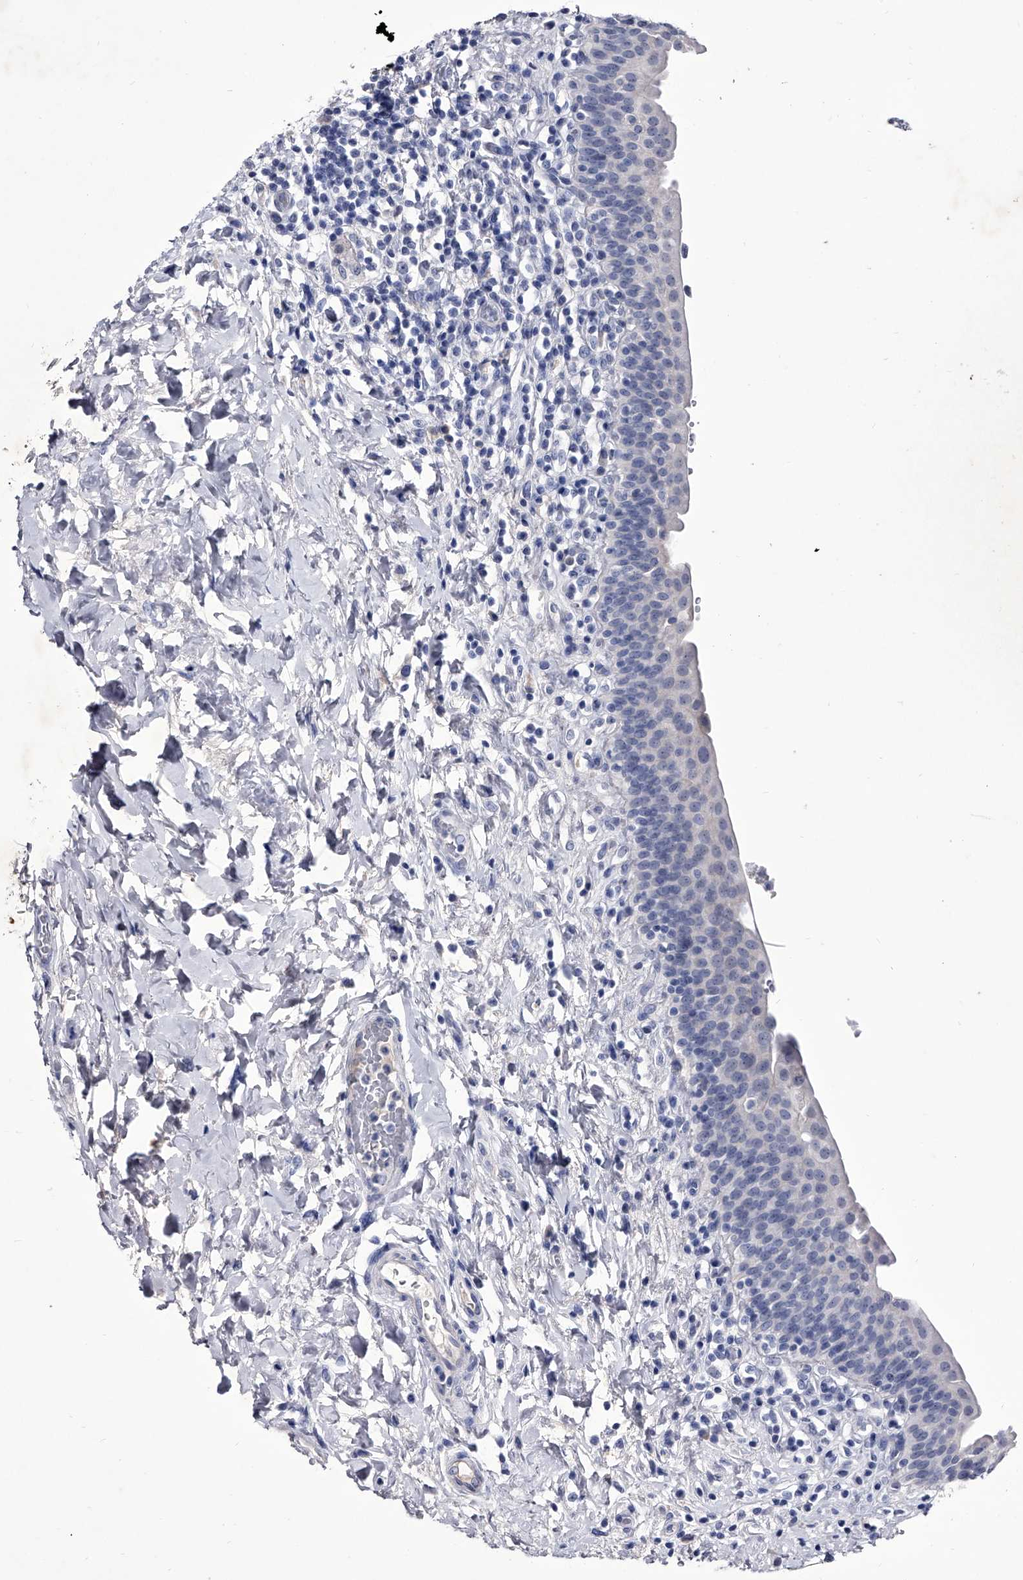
{"staining": {"intensity": "negative", "quantity": "none", "location": "none"}, "tissue": "urinary bladder", "cell_type": "Urothelial cells", "image_type": "normal", "snomed": [{"axis": "morphology", "description": "Normal tissue, NOS"}, {"axis": "topography", "description": "Urinary bladder"}], "caption": "Image shows no protein positivity in urothelial cells of unremarkable urinary bladder. (DAB (3,3'-diaminobenzidine) immunohistochemistry (IHC) with hematoxylin counter stain).", "gene": "CRISP2", "patient": {"sex": "male", "age": 83}}